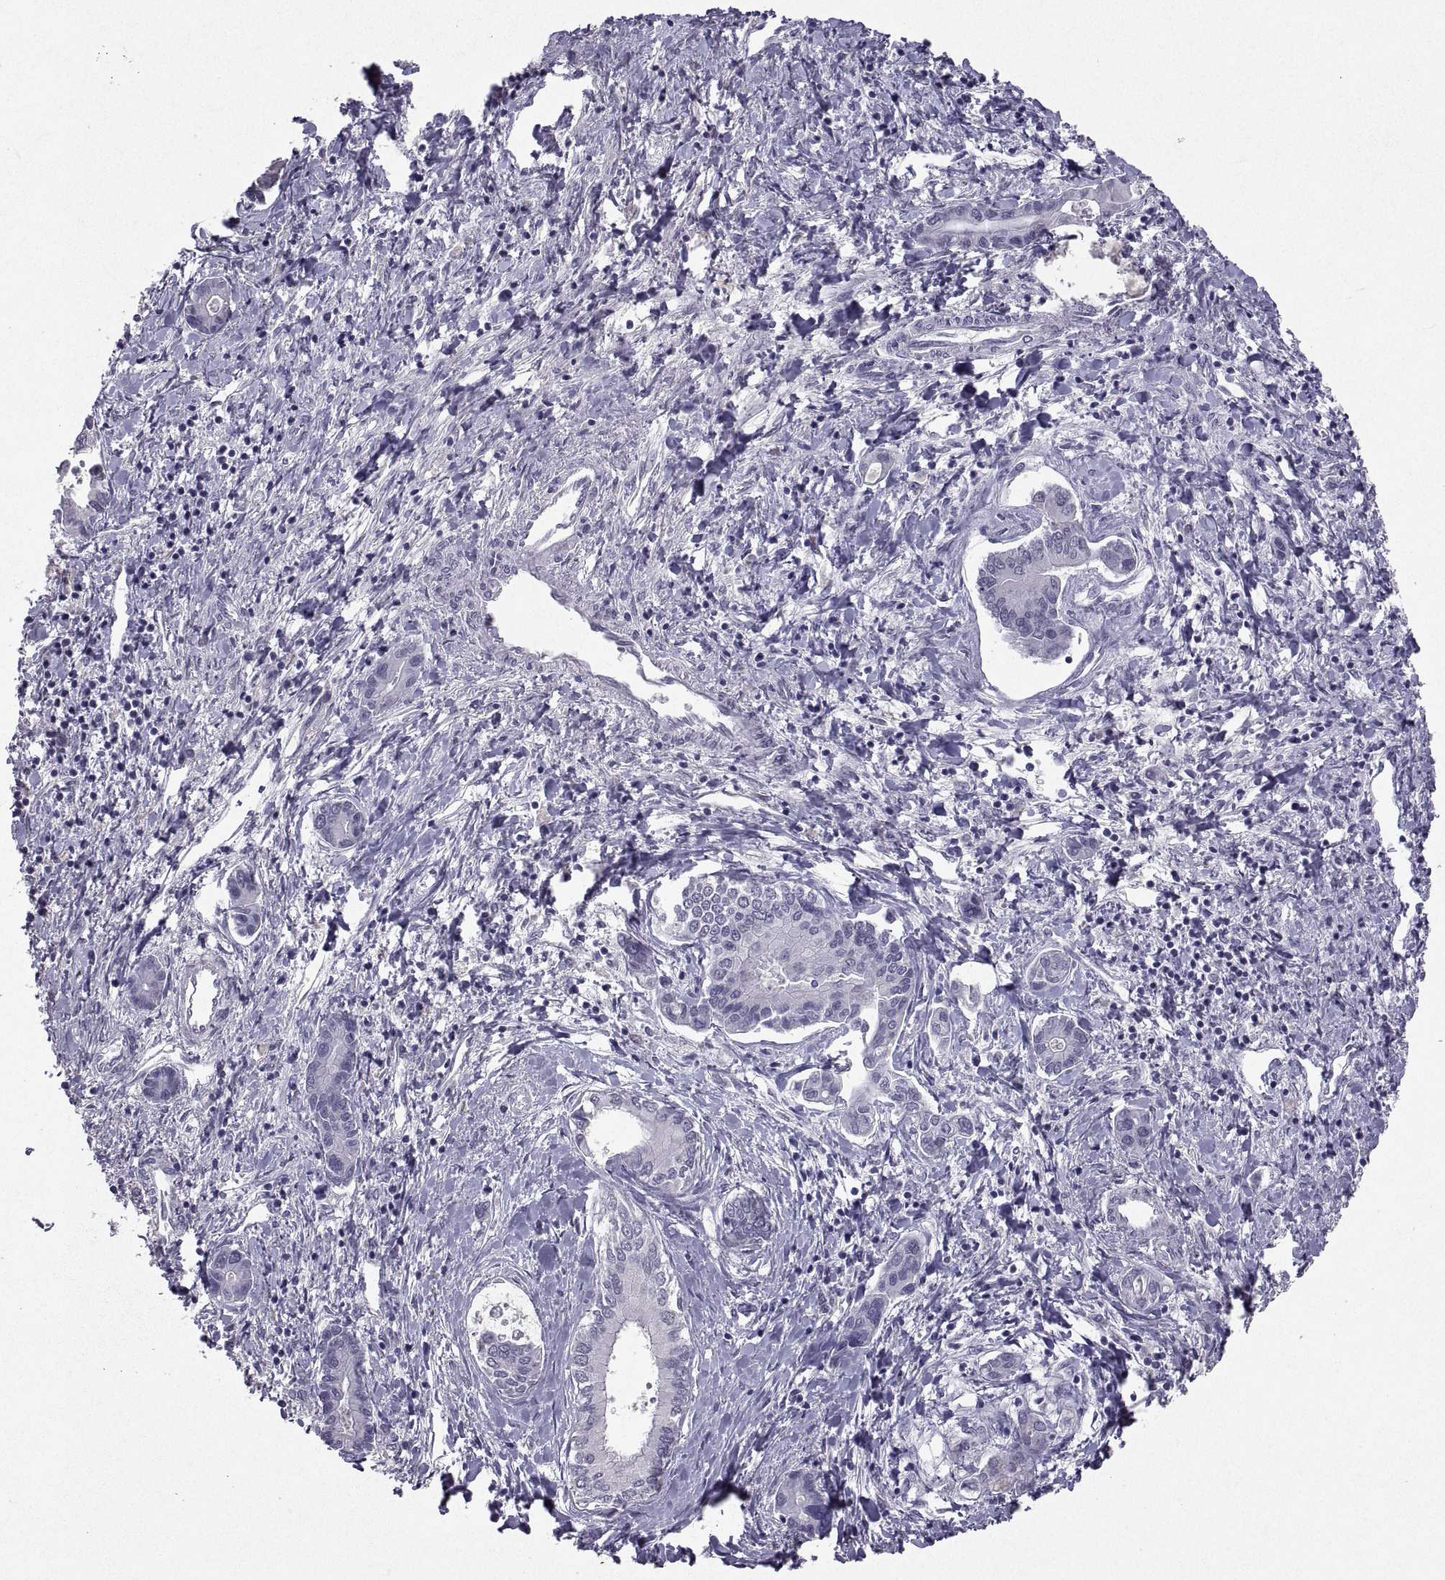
{"staining": {"intensity": "negative", "quantity": "none", "location": "none"}, "tissue": "liver cancer", "cell_type": "Tumor cells", "image_type": "cancer", "snomed": [{"axis": "morphology", "description": "Cholangiocarcinoma"}, {"axis": "topography", "description": "Liver"}], "caption": "Immunohistochemistry (IHC) photomicrograph of neoplastic tissue: human liver cancer stained with DAB (3,3'-diaminobenzidine) displays no significant protein expression in tumor cells.", "gene": "SOX21", "patient": {"sex": "male", "age": 66}}